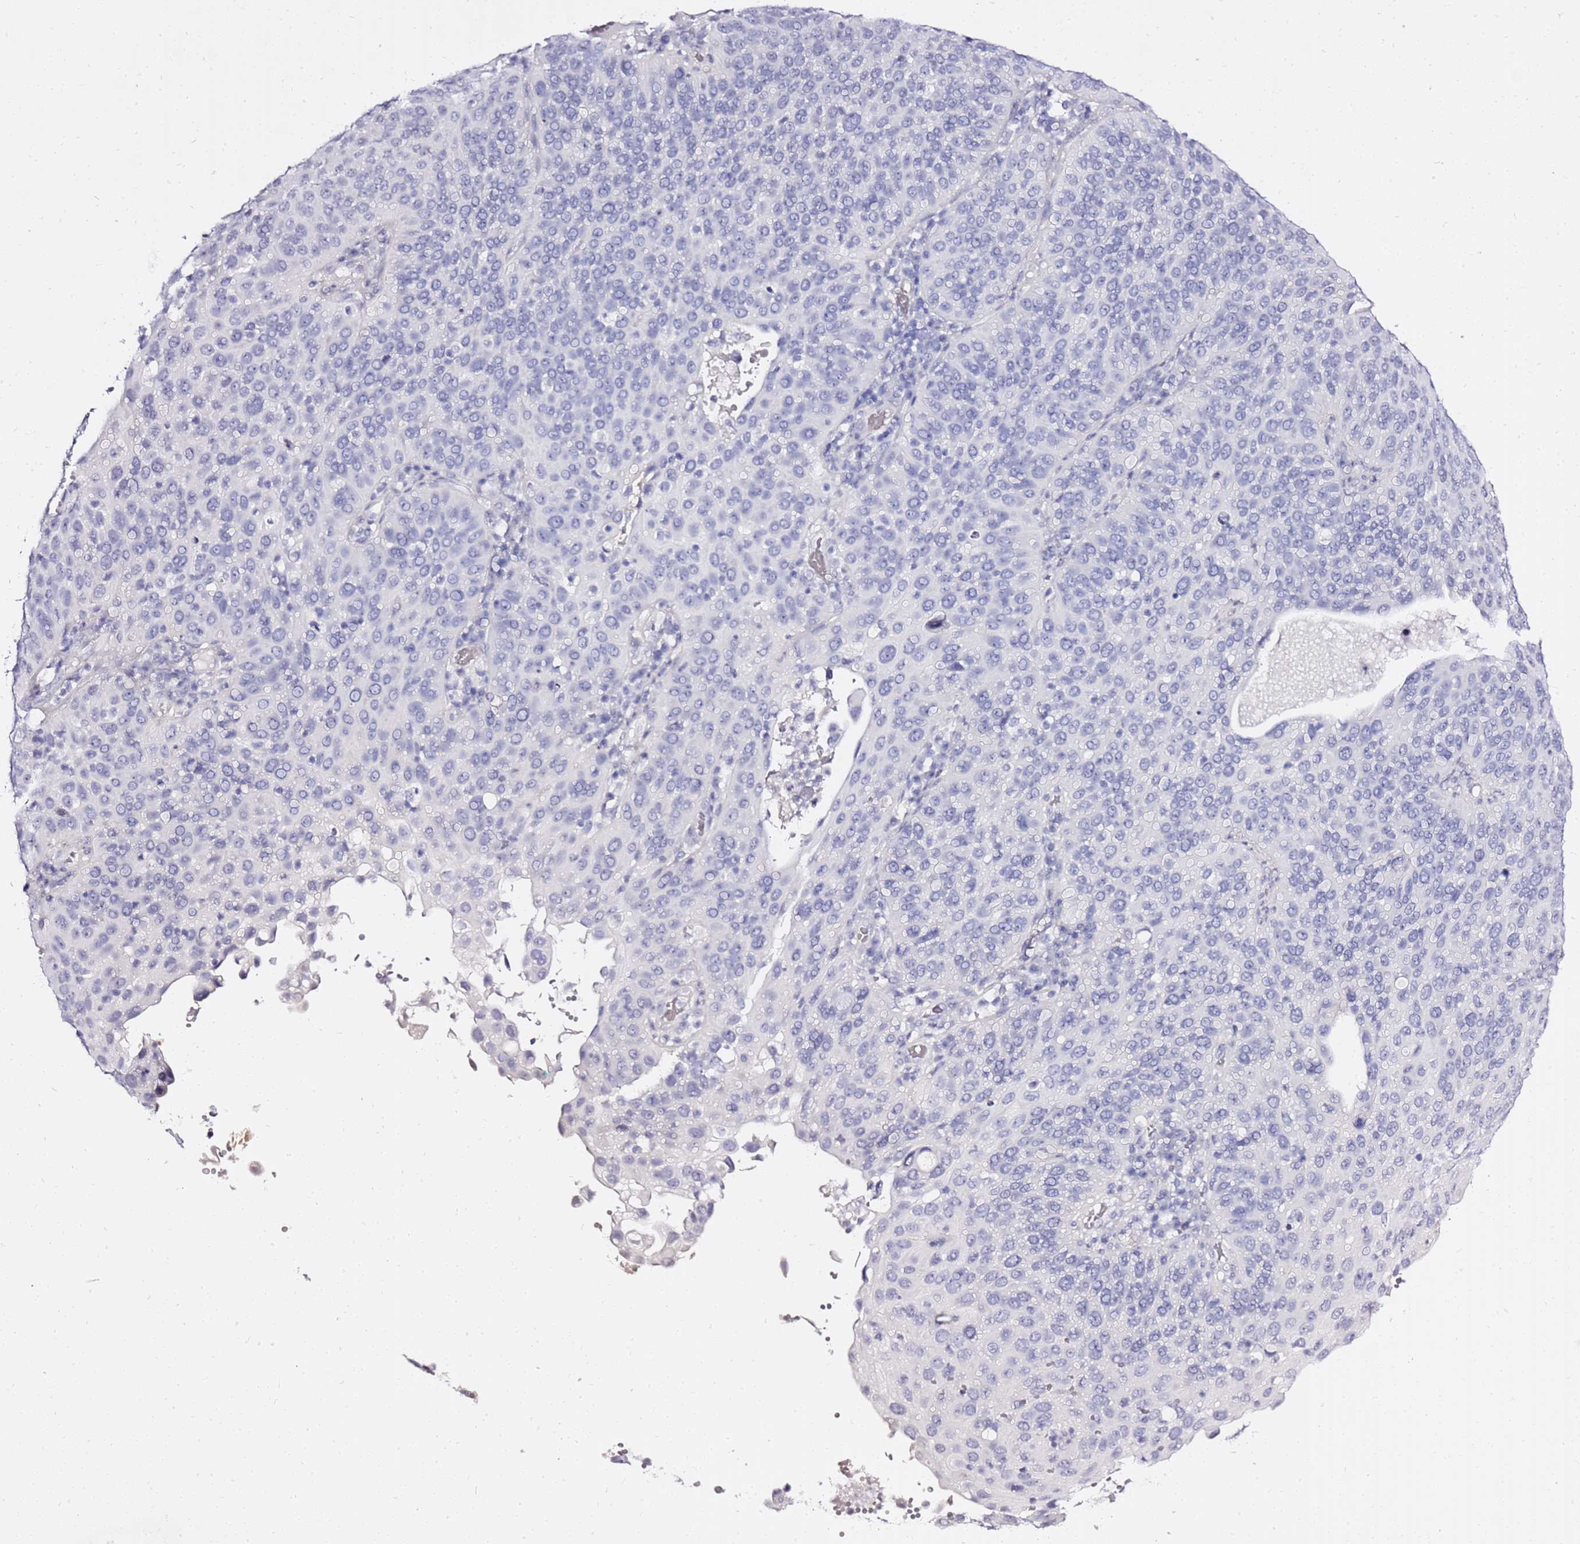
{"staining": {"intensity": "negative", "quantity": "none", "location": "none"}, "tissue": "cervical cancer", "cell_type": "Tumor cells", "image_type": "cancer", "snomed": [{"axis": "morphology", "description": "Squamous cell carcinoma, NOS"}, {"axis": "topography", "description": "Cervix"}], "caption": "Immunohistochemistry histopathology image of cervical cancer (squamous cell carcinoma) stained for a protein (brown), which displays no staining in tumor cells.", "gene": "LIPF", "patient": {"sex": "female", "age": 36}}